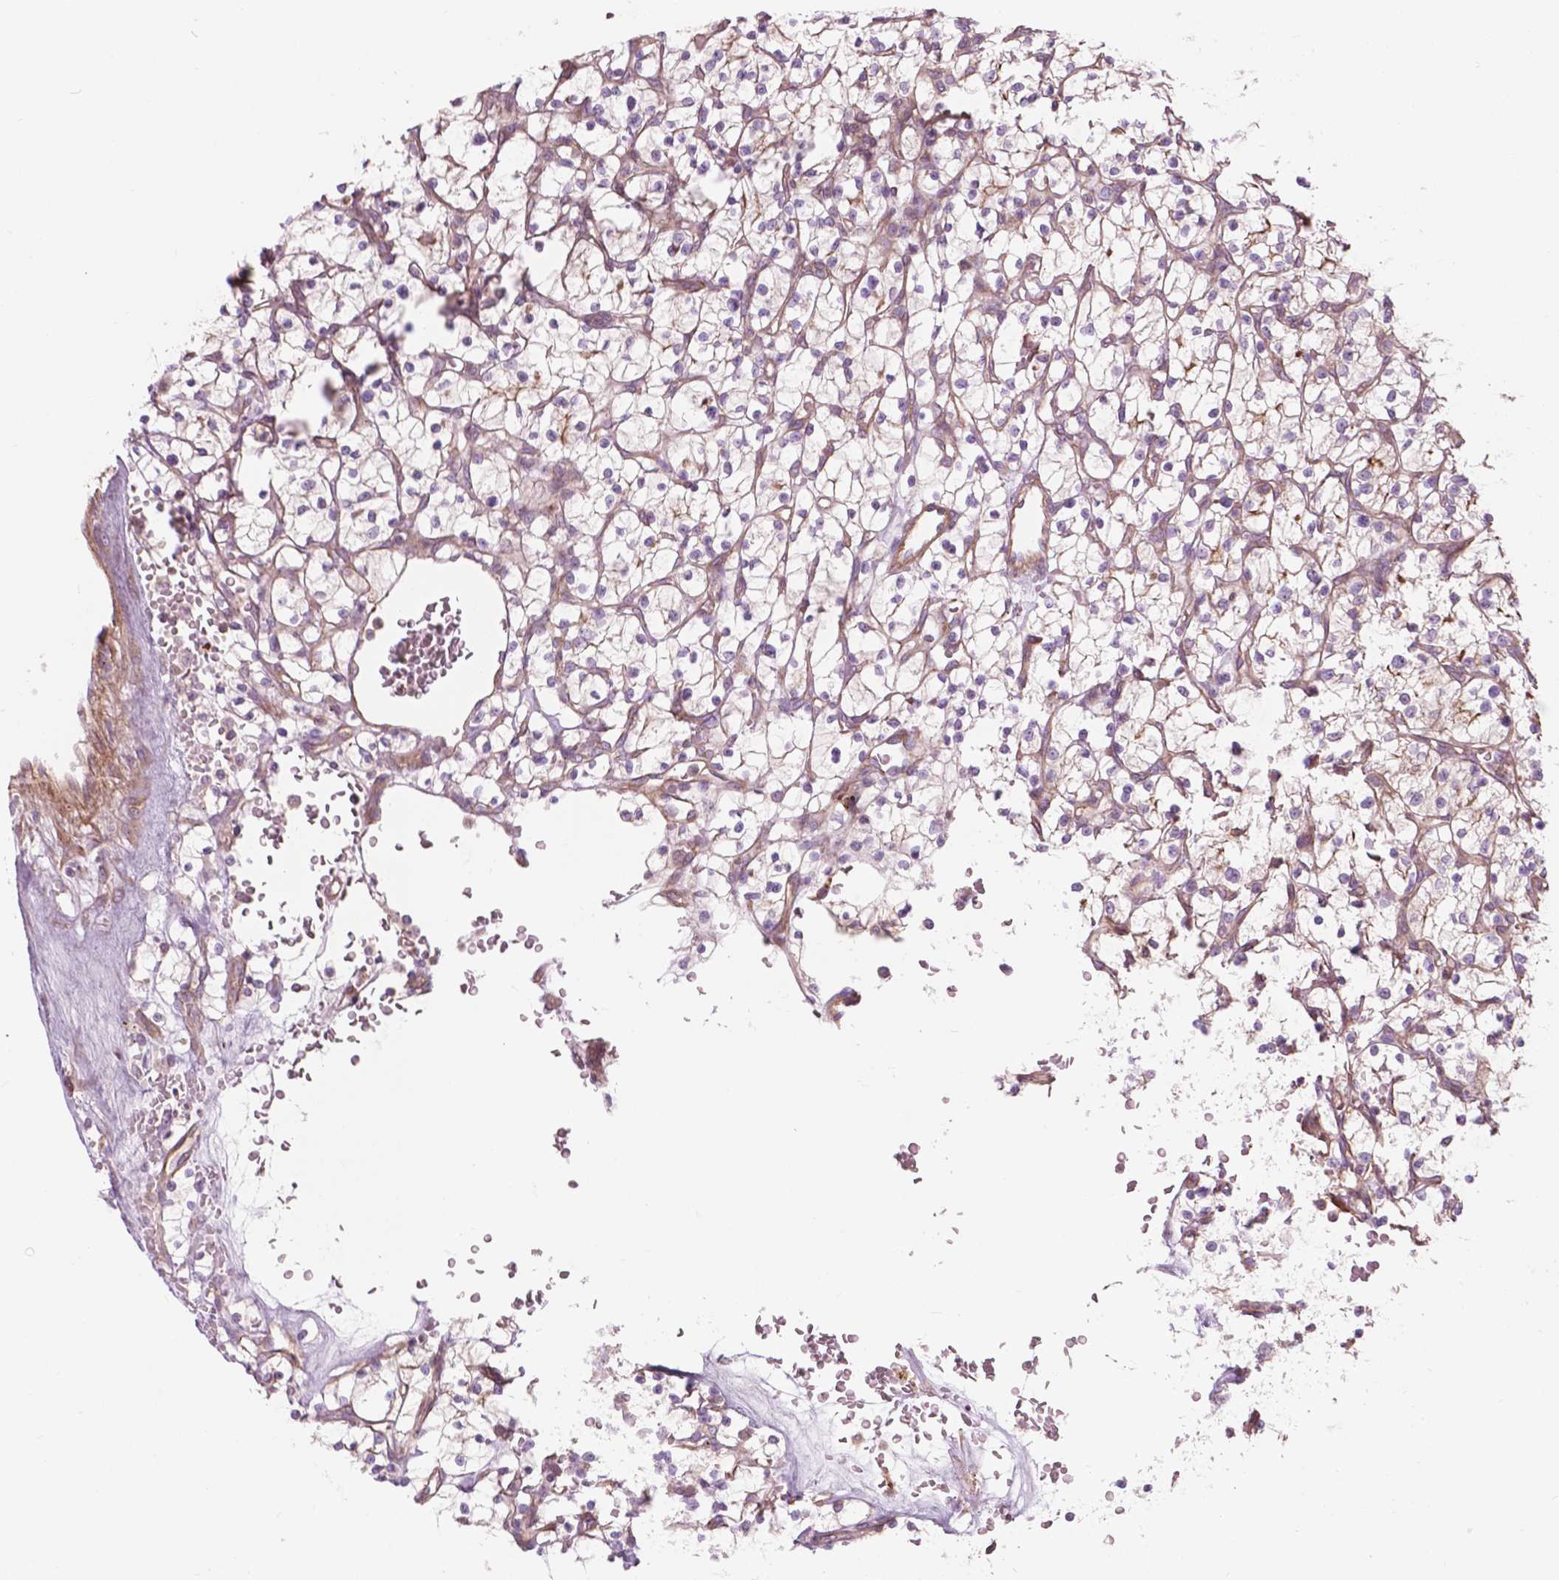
{"staining": {"intensity": "negative", "quantity": "none", "location": "none"}, "tissue": "renal cancer", "cell_type": "Tumor cells", "image_type": "cancer", "snomed": [{"axis": "morphology", "description": "Adenocarcinoma, NOS"}, {"axis": "topography", "description": "Kidney"}], "caption": "A high-resolution image shows immunohistochemistry staining of adenocarcinoma (renal), which exhibits no significant staining in tumor cells.", "gene": "SURF4", "patient": {"sex": "female", "age": 64}}